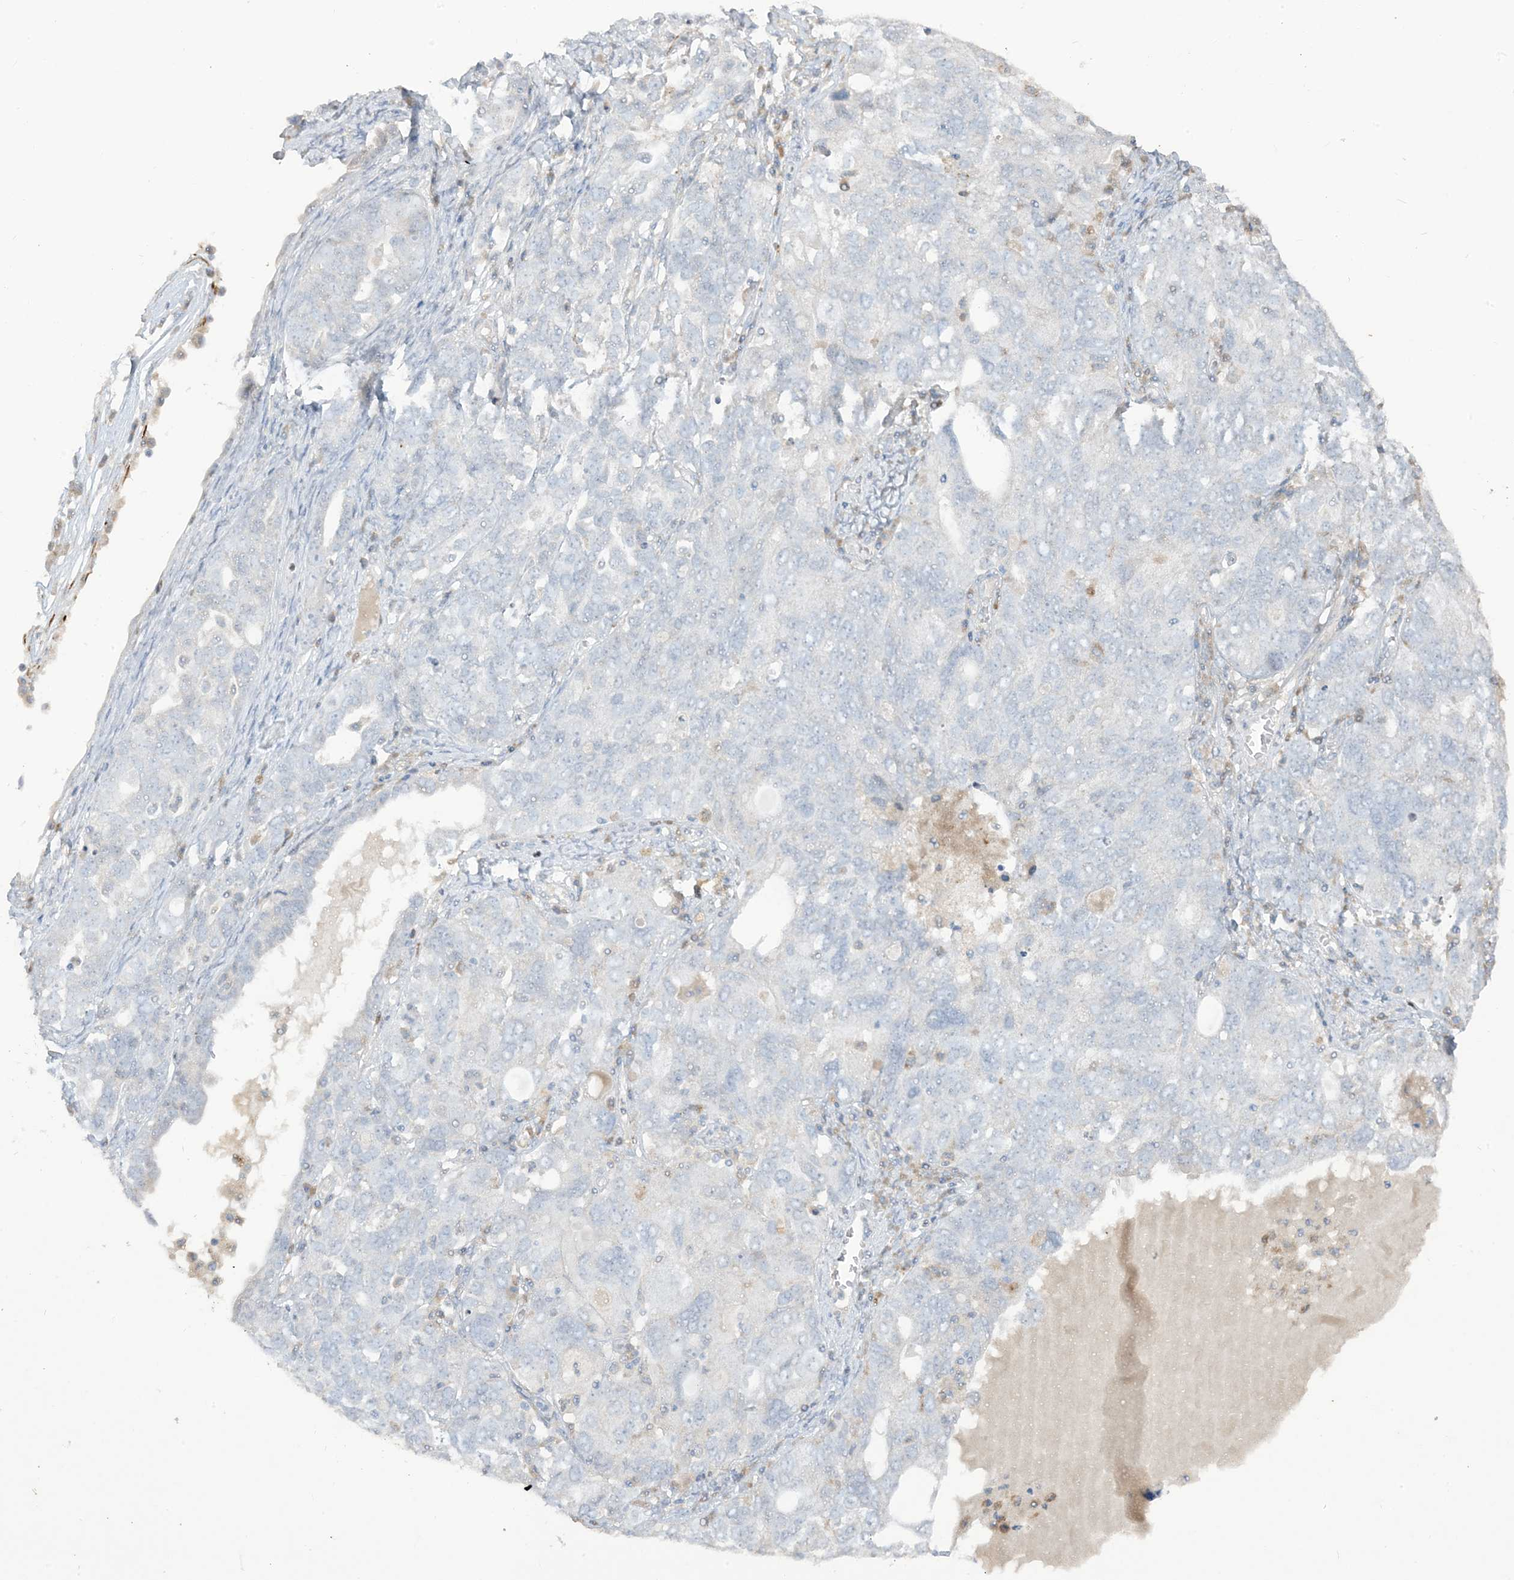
{"staining": {"intensity": "negative", "quantity": "none", "location": "none"}, "tissue": "ovarian cancer", "cell_type": "Tumor cells", "image_type": "cancer", "snomed": [{"axis": "morphology", "description": "Carcinoma, endometroid"}, {"axis": "topography", "description": "Ovary"}], "caption": "IHC photomicrograph of neoplastic tissue: human ovarian cancer stained with DAB demonstrates no significant protein staining in tumor cells.", "gene": "LOXL3", "patient": {"sex": "female", "age": 62}}